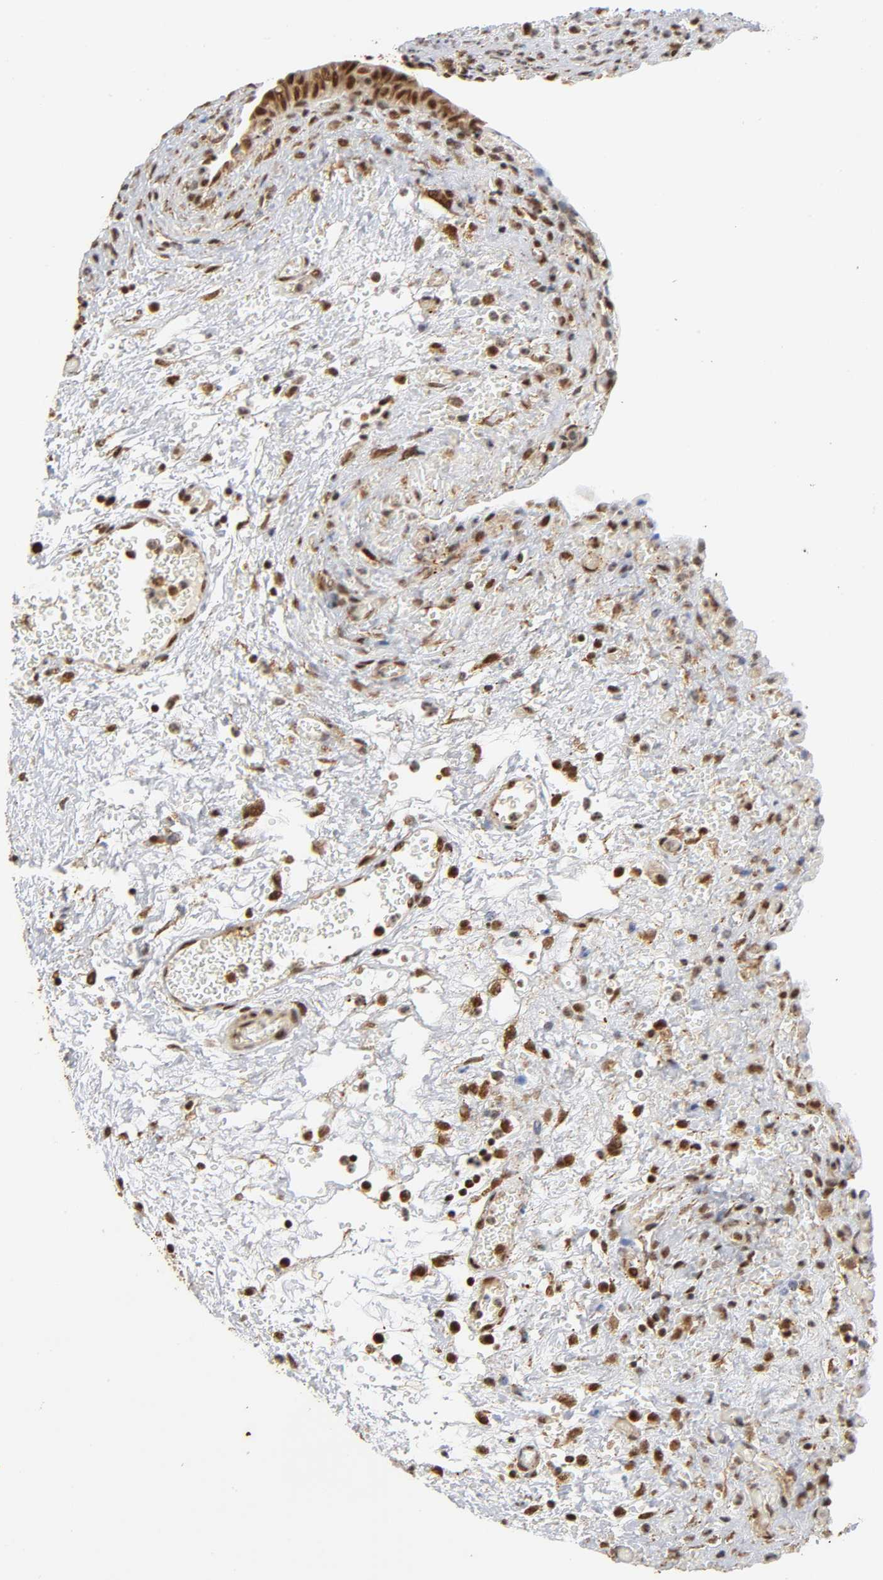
{"staining": {"intensity": "strong", "quantity": ">75%", "location": "cytoplasmic/membranous,nuclear"}, "tissue": "urinary bladder", "cell_type": "Urothelial cells", "image_type": "normal", "snomed": [{"axis": "morphology", "description": "Normal tissue, NOS"}, {"axis": "morphology", "description": "Dysplasia, NOS"}, {"axis": "topography", "description": "Urinary bladder"}], "caption": "Urinary bladder stained with DAB IHC exhibits high levels of strong cytoplasmic/membranous,nuclear positivity in about >75% of urothelial cells. The protein of interest is stained brown, and the nuclei are stained in blue (DAB (3,3'-diaminobenzidine) IHC with brightfield microscopy, high magnification).", "gene": "RNF122", "patient": {"sex": "male", "age": 35}}